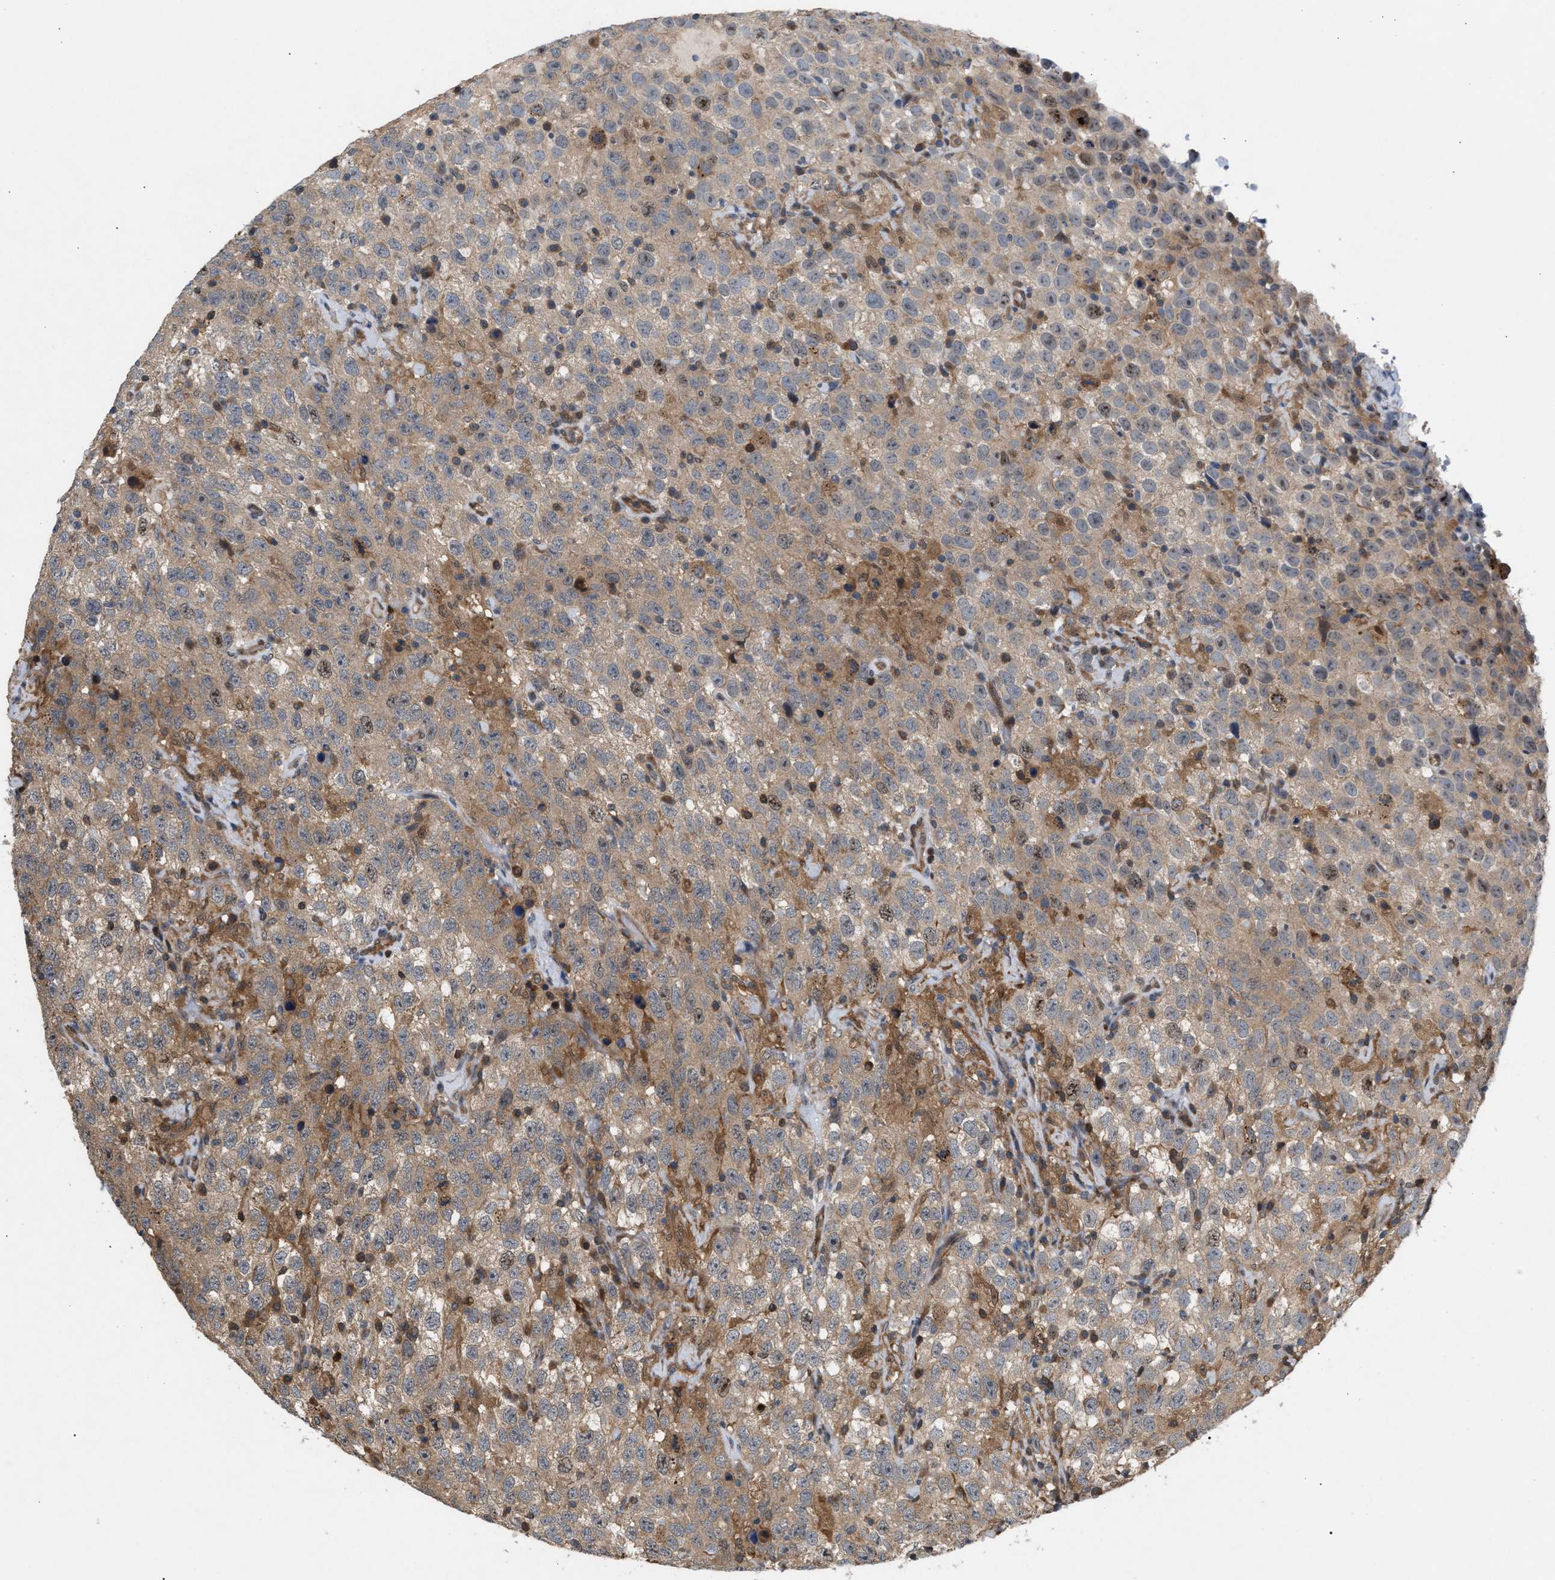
{"staining": {"intensity": "weak", "quantity": ">75%", "location": "cytoplasmic/membranous"}, "tissue": "testis cancer", "cell_type": "Tumor cells", "image_type": "cancer", "snomed": [{"axis": "morphology", "description": "Seminoma, NOS"}, {"axis": "topography", "description": "Testis"}], "caption": "The immunohistochemical stain labels weak cytoplasmic/membranous staining in tumor cells of seminoma (testis) tissue.", "gene": "GLOD4", "patient": {"sex": "male", "age": 41}}